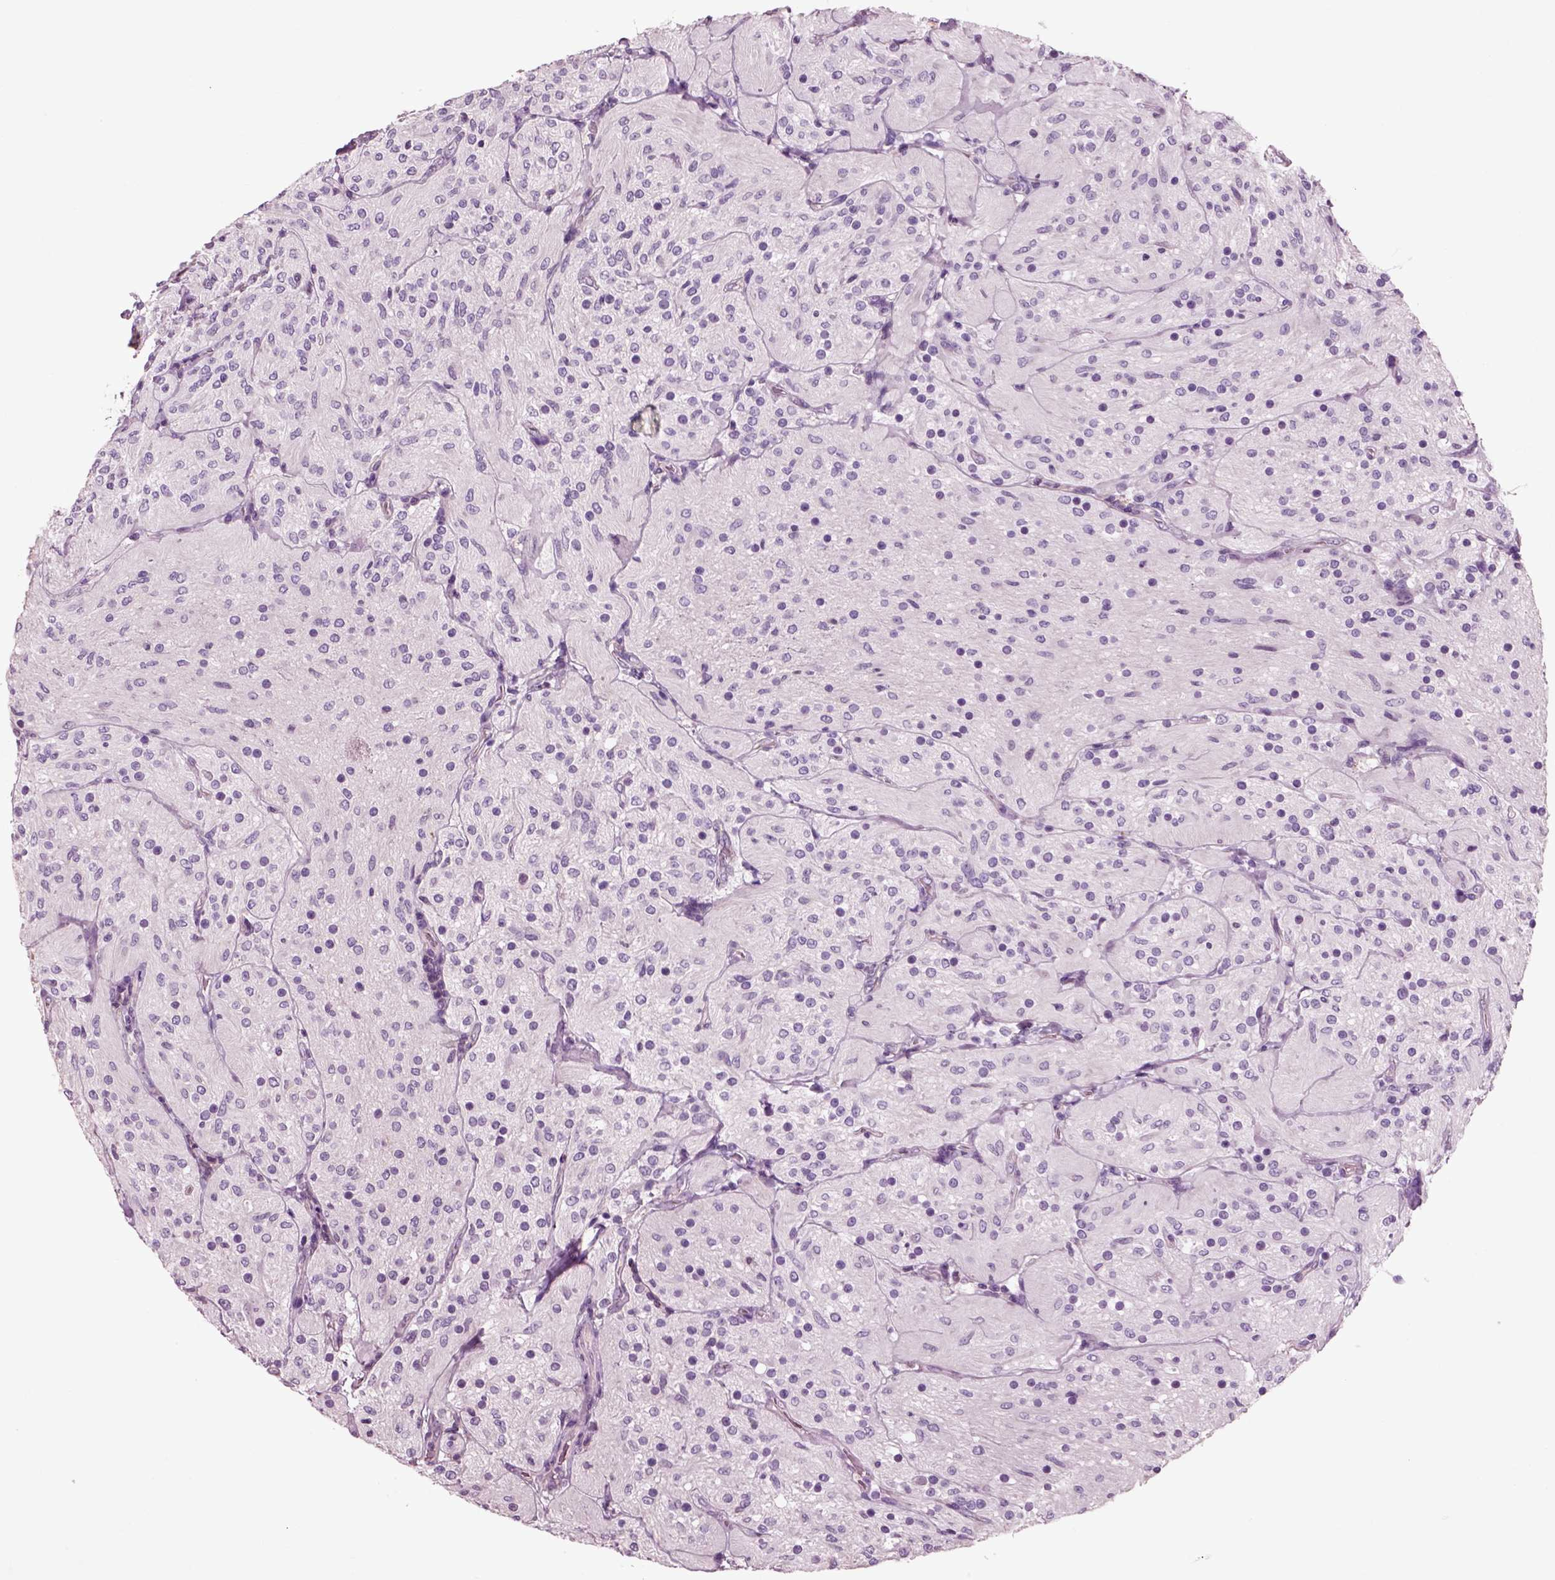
{"staining": {"intensity": "negative", "quantity": "none", "location": "none"}, "tissue": "glioma", "cell_type": "Tumor cells", "image_type": "cancer", "snomed": [{"axis": "morphology", "description": "Glioma, malignant, Low grade"}, {"axis": "topography", "description": "Brain"}], "caption": "Immunohistochemistry of glioma reveals no positivity in tumor cells. The staining is performed using DAB (3,3'-diaminobenzidine) brown chromogen with nuclei counter-stained in using hematoxylin.", "gene": "CHGB", "patient": {"sex": "male", "age": 3}}